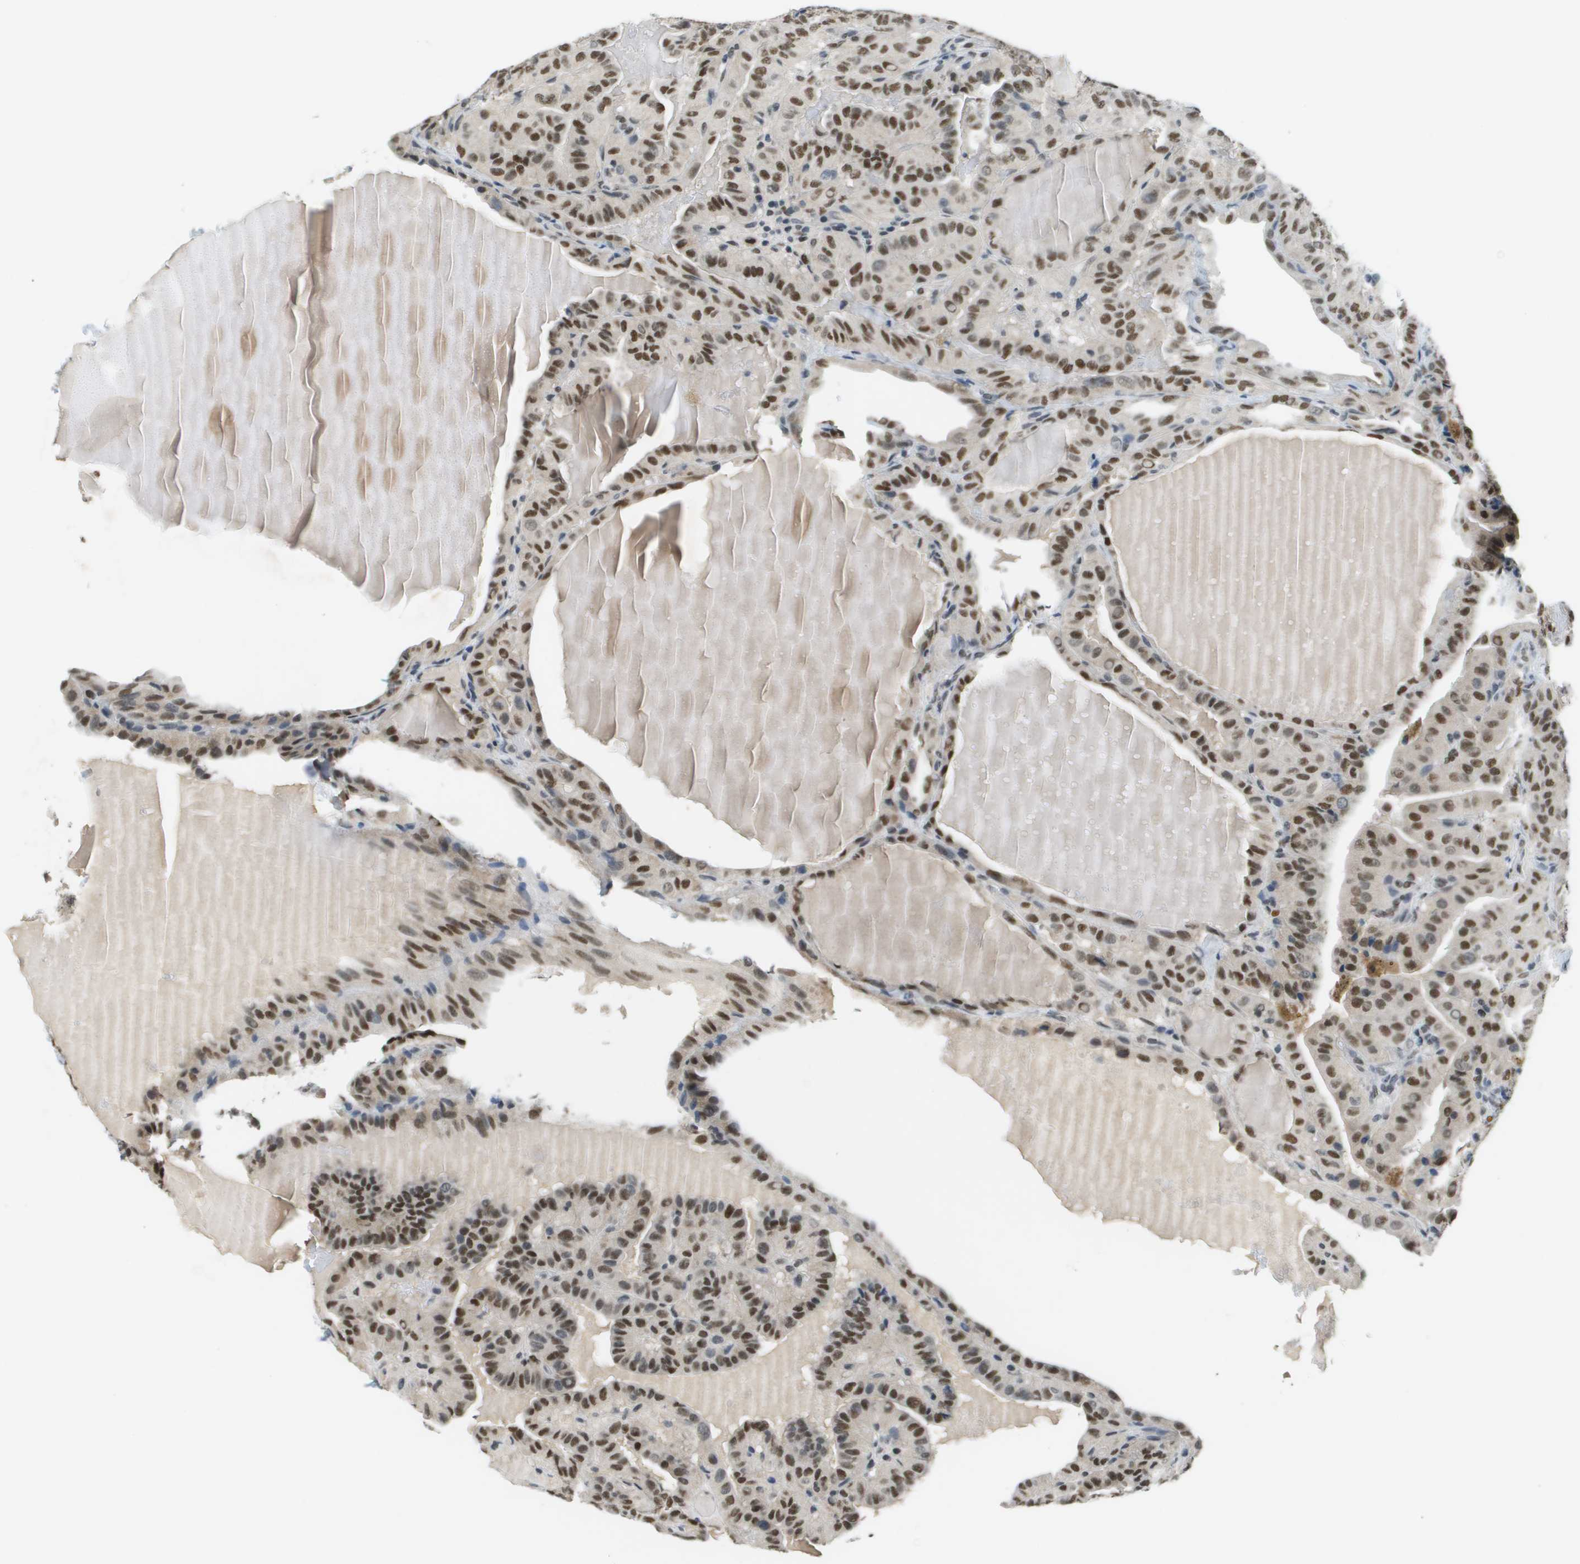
{"staining": {"intensity": "strong", "quantity": ">75%", "location": "nuclear"}, "tissue": "thyroid cancer", "cell_type": "Tumor cells", "image_type": "cancer", "snomed": [{"axis": "morphology", "description": "Papillary adenocarcinoma, NOS"}, {"axis": "topography", "description": "Thyroid gland"}], "caption": "An immunohistochemistry micrograph of neoplastic tissue is shown. Protein staining in brown highlights strong nuclear positivity in papillary adenocarcinoma (thyroid) within tumor cells.", "gene": "CBX5", "patient": {"sex": "male", "age": 77}}